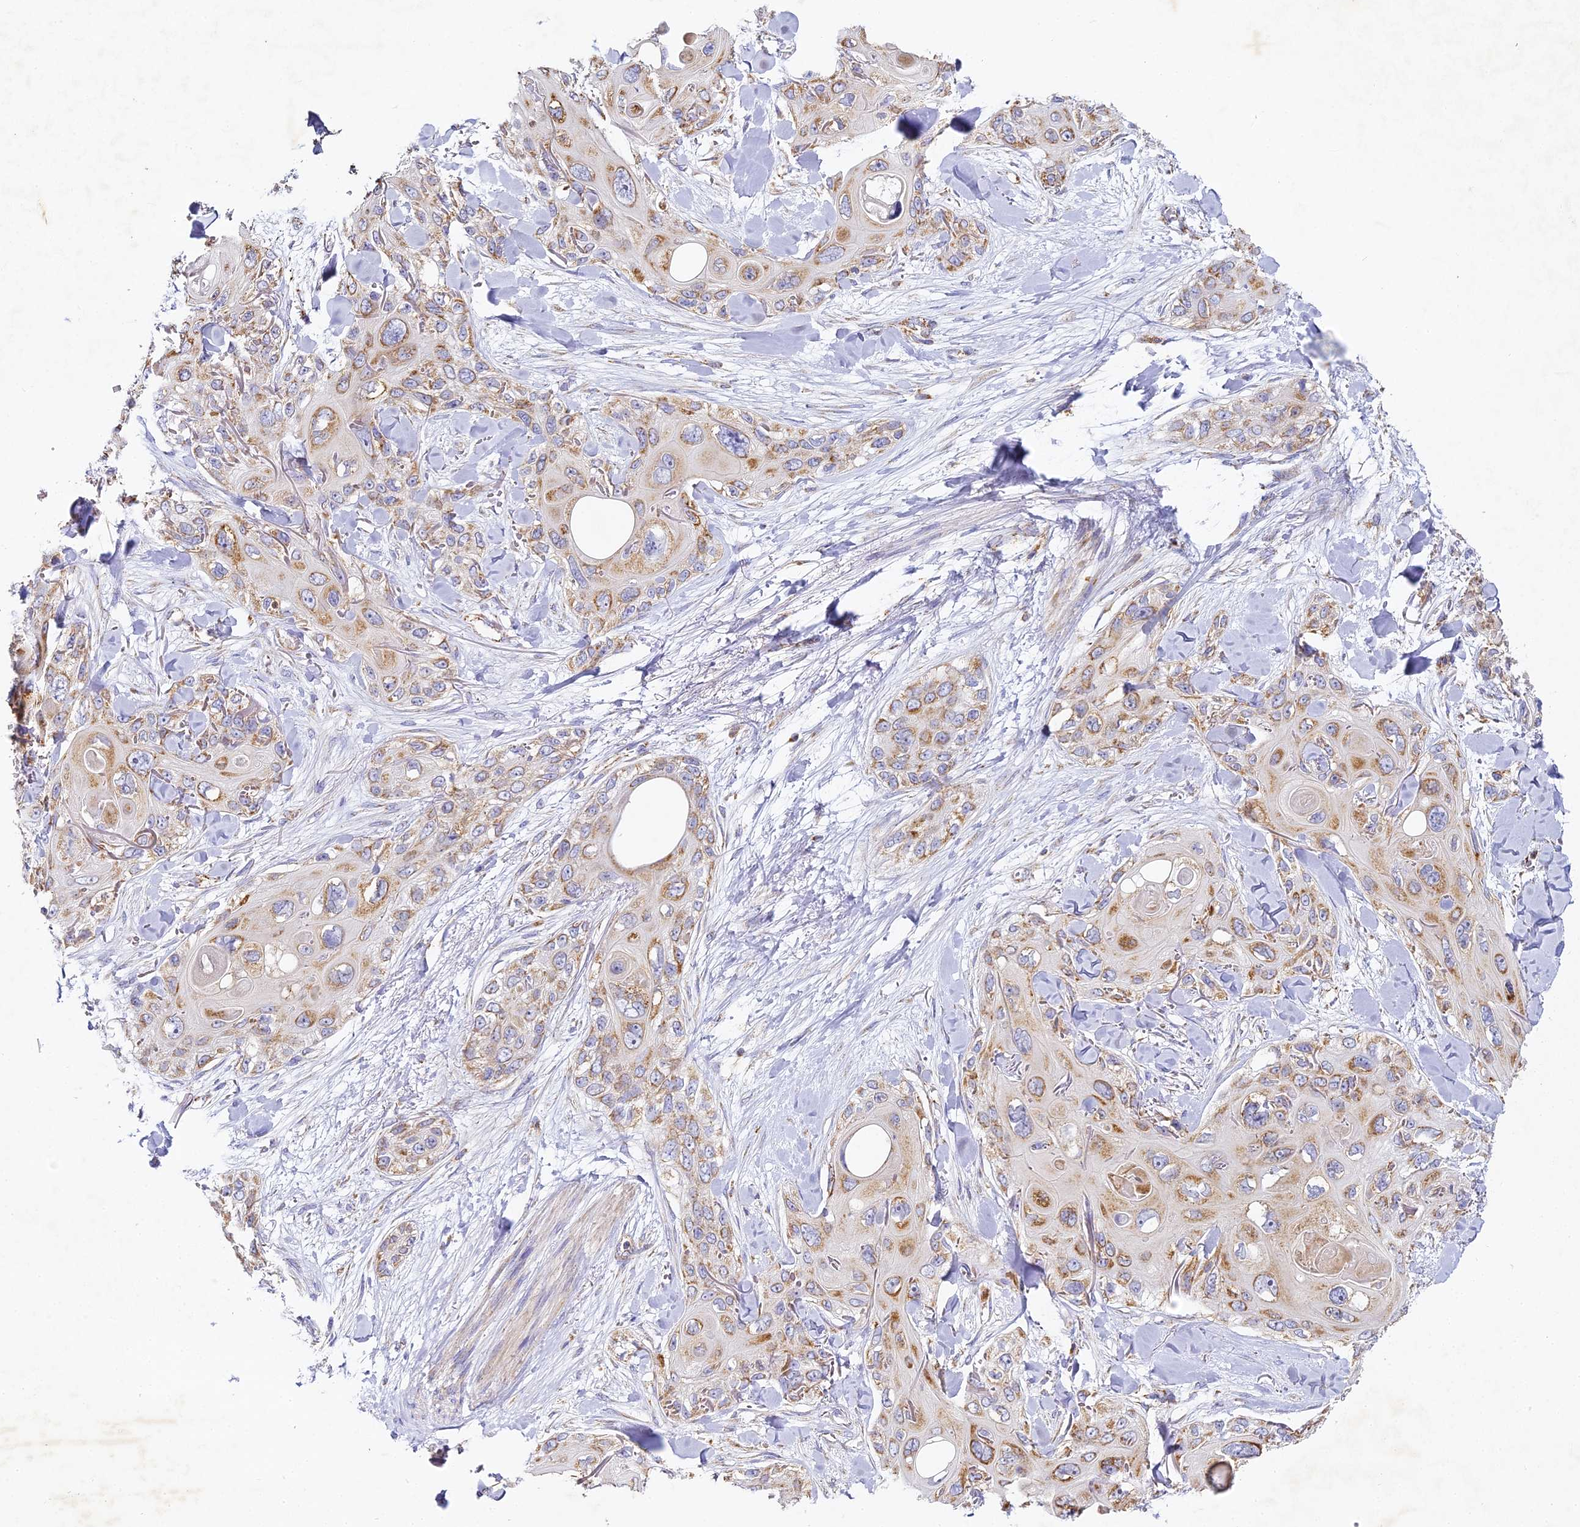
{"staining": {"intensity": "moderate", "quantity": ">75%", "location": "cytoplasmic/membranous"}, "tissue": "skin cancer", "cell_type": "Tumor cells", "image_type": "cancer", "snomed": [{"axis": "morphology", "description": "Normal tissue, NOS"}, {"axis": "morphology", "description": "Squamous cell carcinoma, NOS"}, {"axis": "topography", "description": "Skin"}], "caption": "Moderate cytoplasmic/membranous protein positivity is identified in about >75% of tumor cells in squamous cell carcinoma (skin). (DAB IHC, brown staining for protein, blue staining for nuclei).", "gene": "DONSON", "patient": {"sex": "male", "age": 72}}